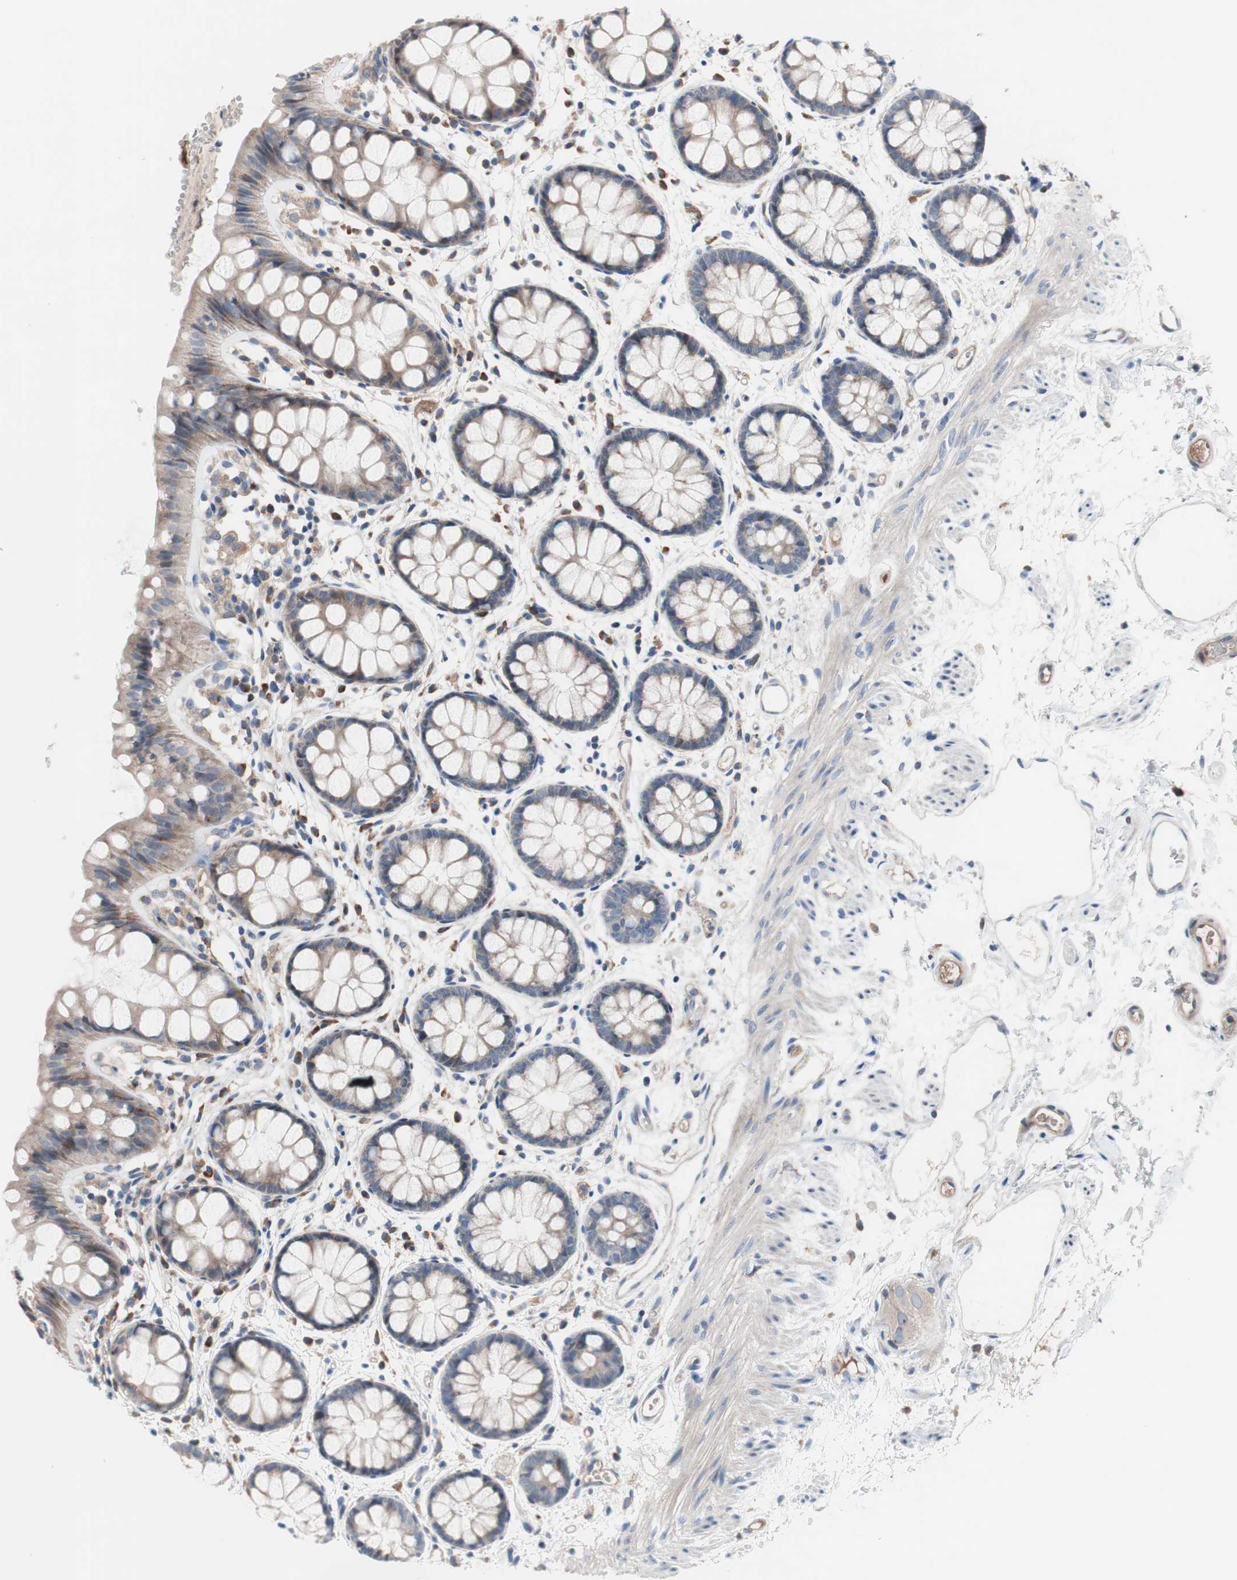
{"staining": {"intensity": "weak", "quantity": ">75%", "location": "cytoplasmic/membranous"}, "tissue": "rectum", "cell_type": "Glandular cells", "image_type": "normal", "snomed": [{"axis": "morphology", "description": "Normal tissue, NOS"}, {"axis": "topography", "description": "Rectum"}], "caption": "Immunohistochemistry (IHC) micrograph of normal human rectum stained for a protein (brown), which demonstrates low levels of weak cytoplasmic/membranous staining in about >75% of glandular cells.", "gene": "KANSL1", "patient": {"sex": "female", "age": 66}}